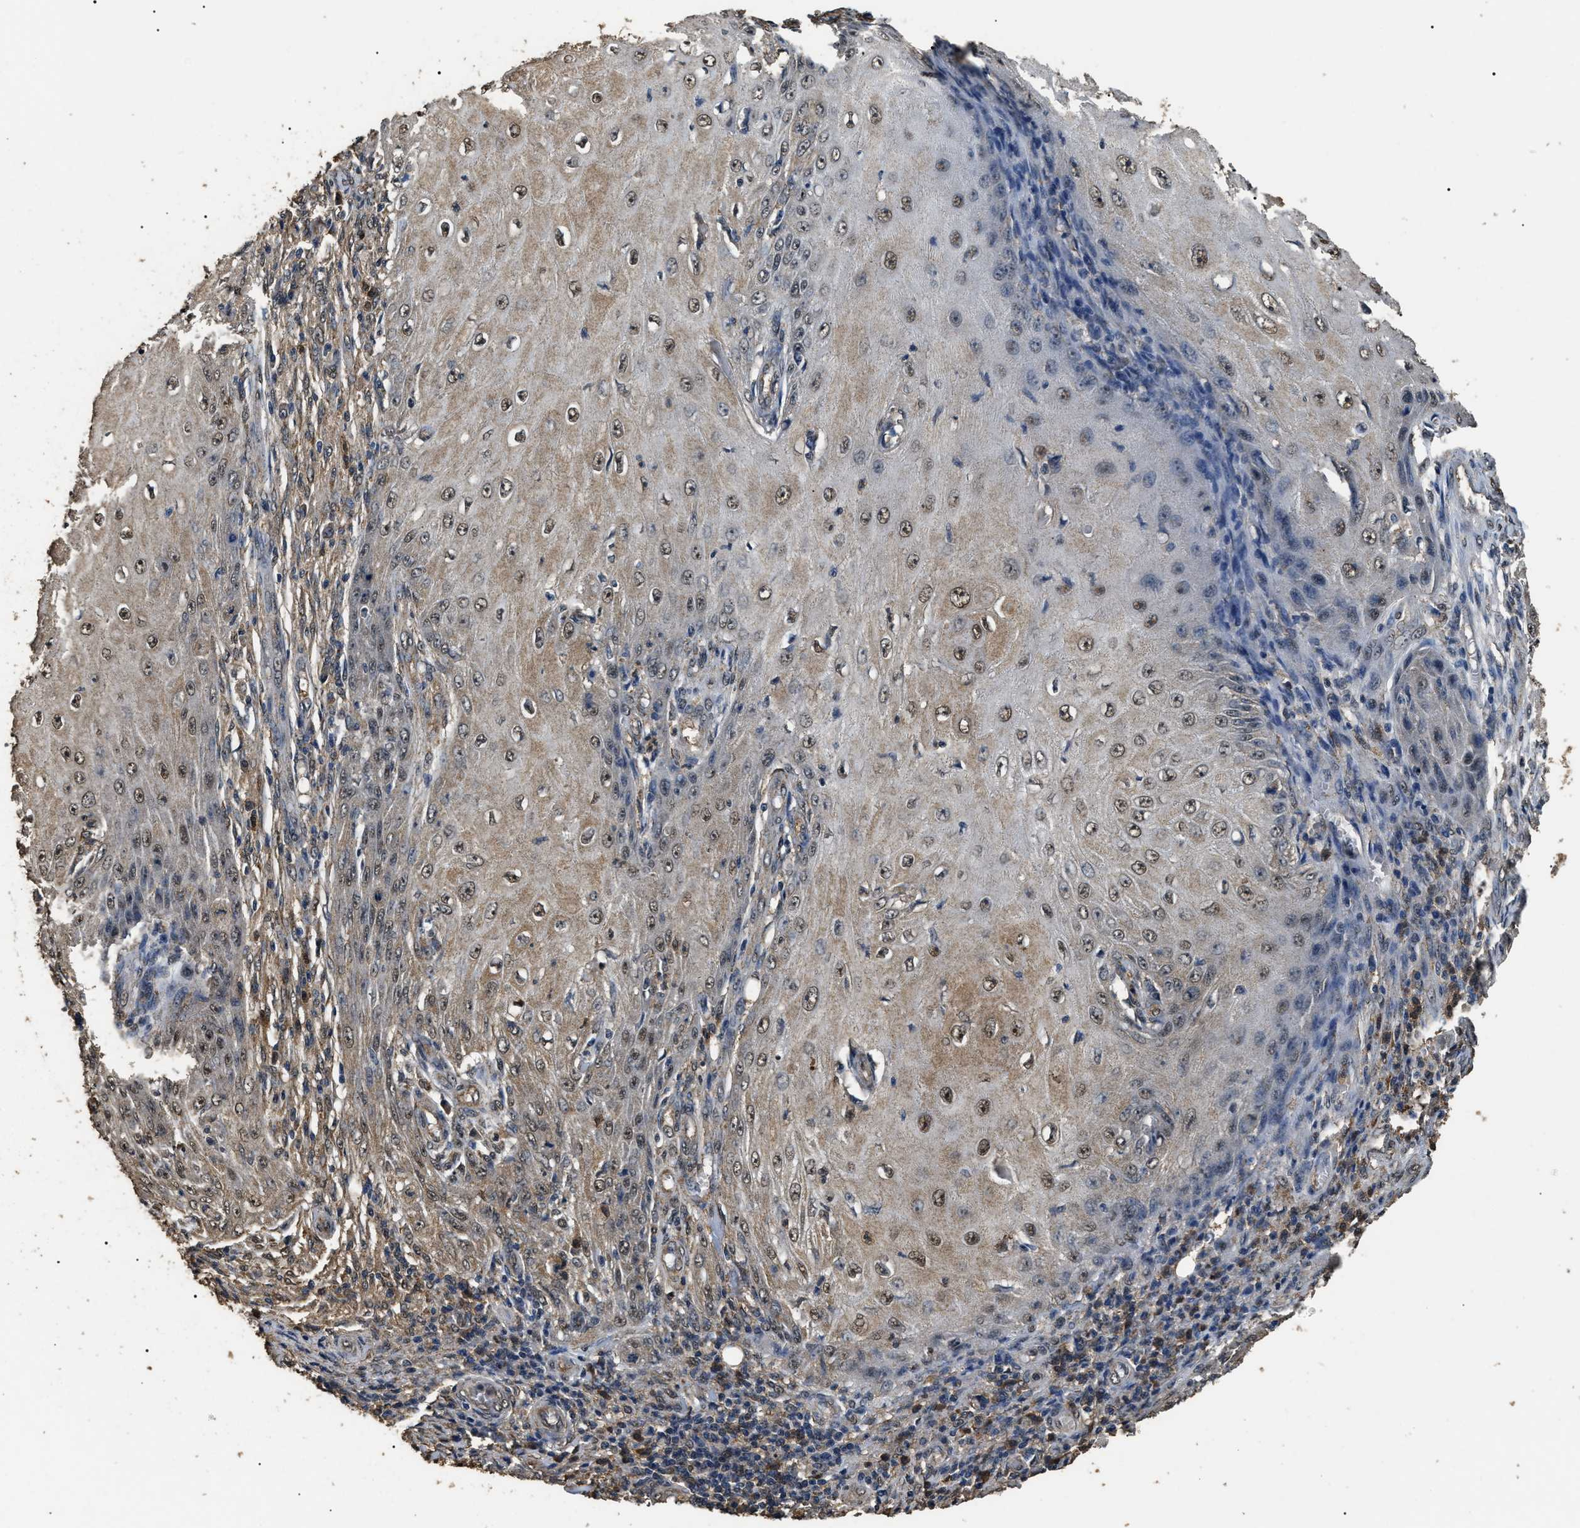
{"staining": {"intensity": "moderate", "quantity": ">75%", "location": "cytoplasmic/membranous,nuclear"}, "tissue": "skin cancer", "cell_type": "Tumor cells", "image_type": "cancer", "snomed": [{"axis": "morphology", "description": "Squamous cell carcinoma, NOS"}, {"axis": "topography", "description": "Skin"}], "caption": "Squamous cell carcinoma (skin) stained with DAB IHC reveals medium levels of moderate cytoplasmic/membranous and nuclear staining in about >75% of tumor cells.", "gene": "PSMD8", "patient": {"sex": "female", "age": 73}}